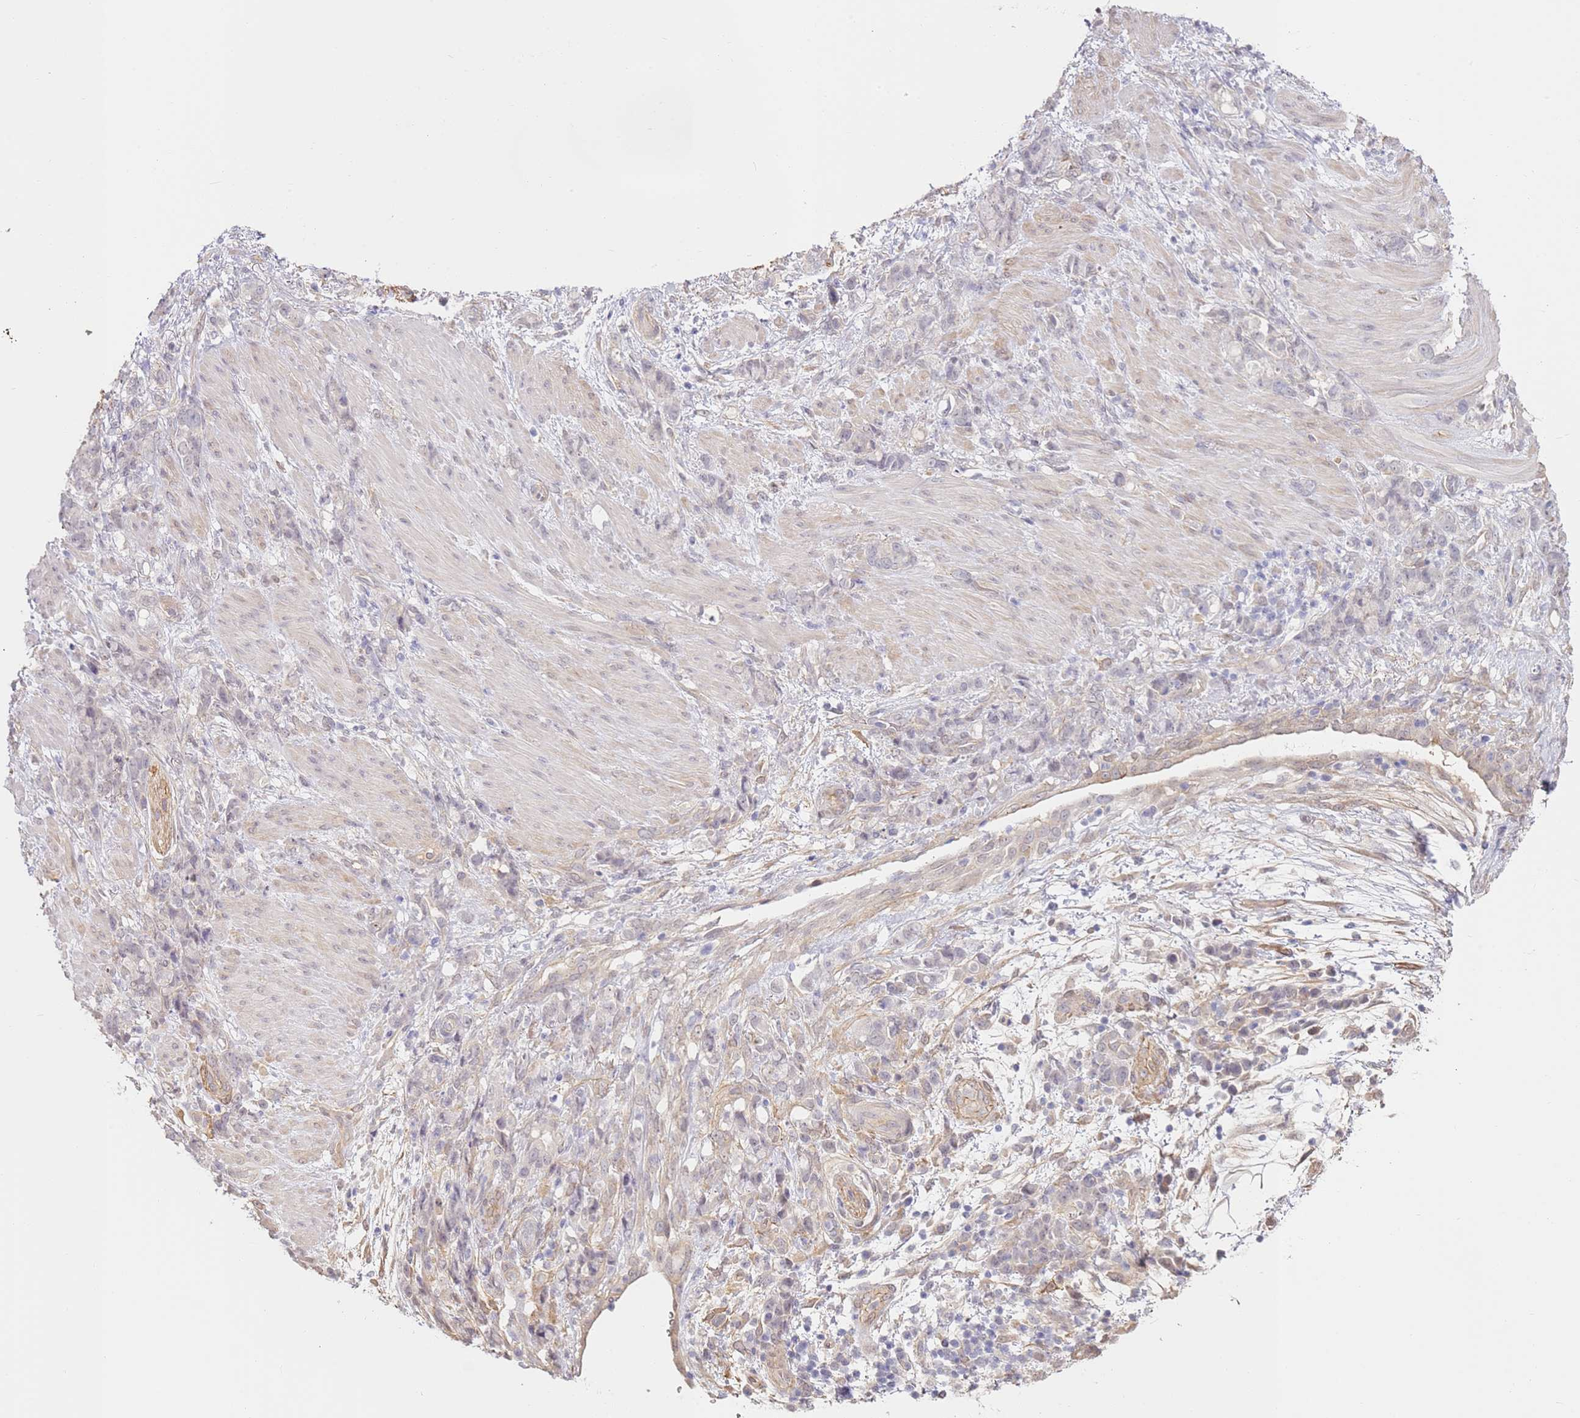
{"staining": {"intensity": "negative", "quantity": "none", "location": "none"}, "tissue": "stomach cancer", "cell_type": "Tumor cells", "image_type": "cancer", "snomed": [{"axis": "morphology", "description": "Normal tissue, NOS"}, {"axis": "morphology", "description": "Adenocarcinoma, NOS"}, {"axis": "topography", "description": "Stomach"}], "caption": "A micrograph of human adenocarcinoma (stomach) is negative for staining in tumor cells. Nuclei are stained in blue.", "gene": "WDR93", "patient": {"sex": "female", "age": 79}}